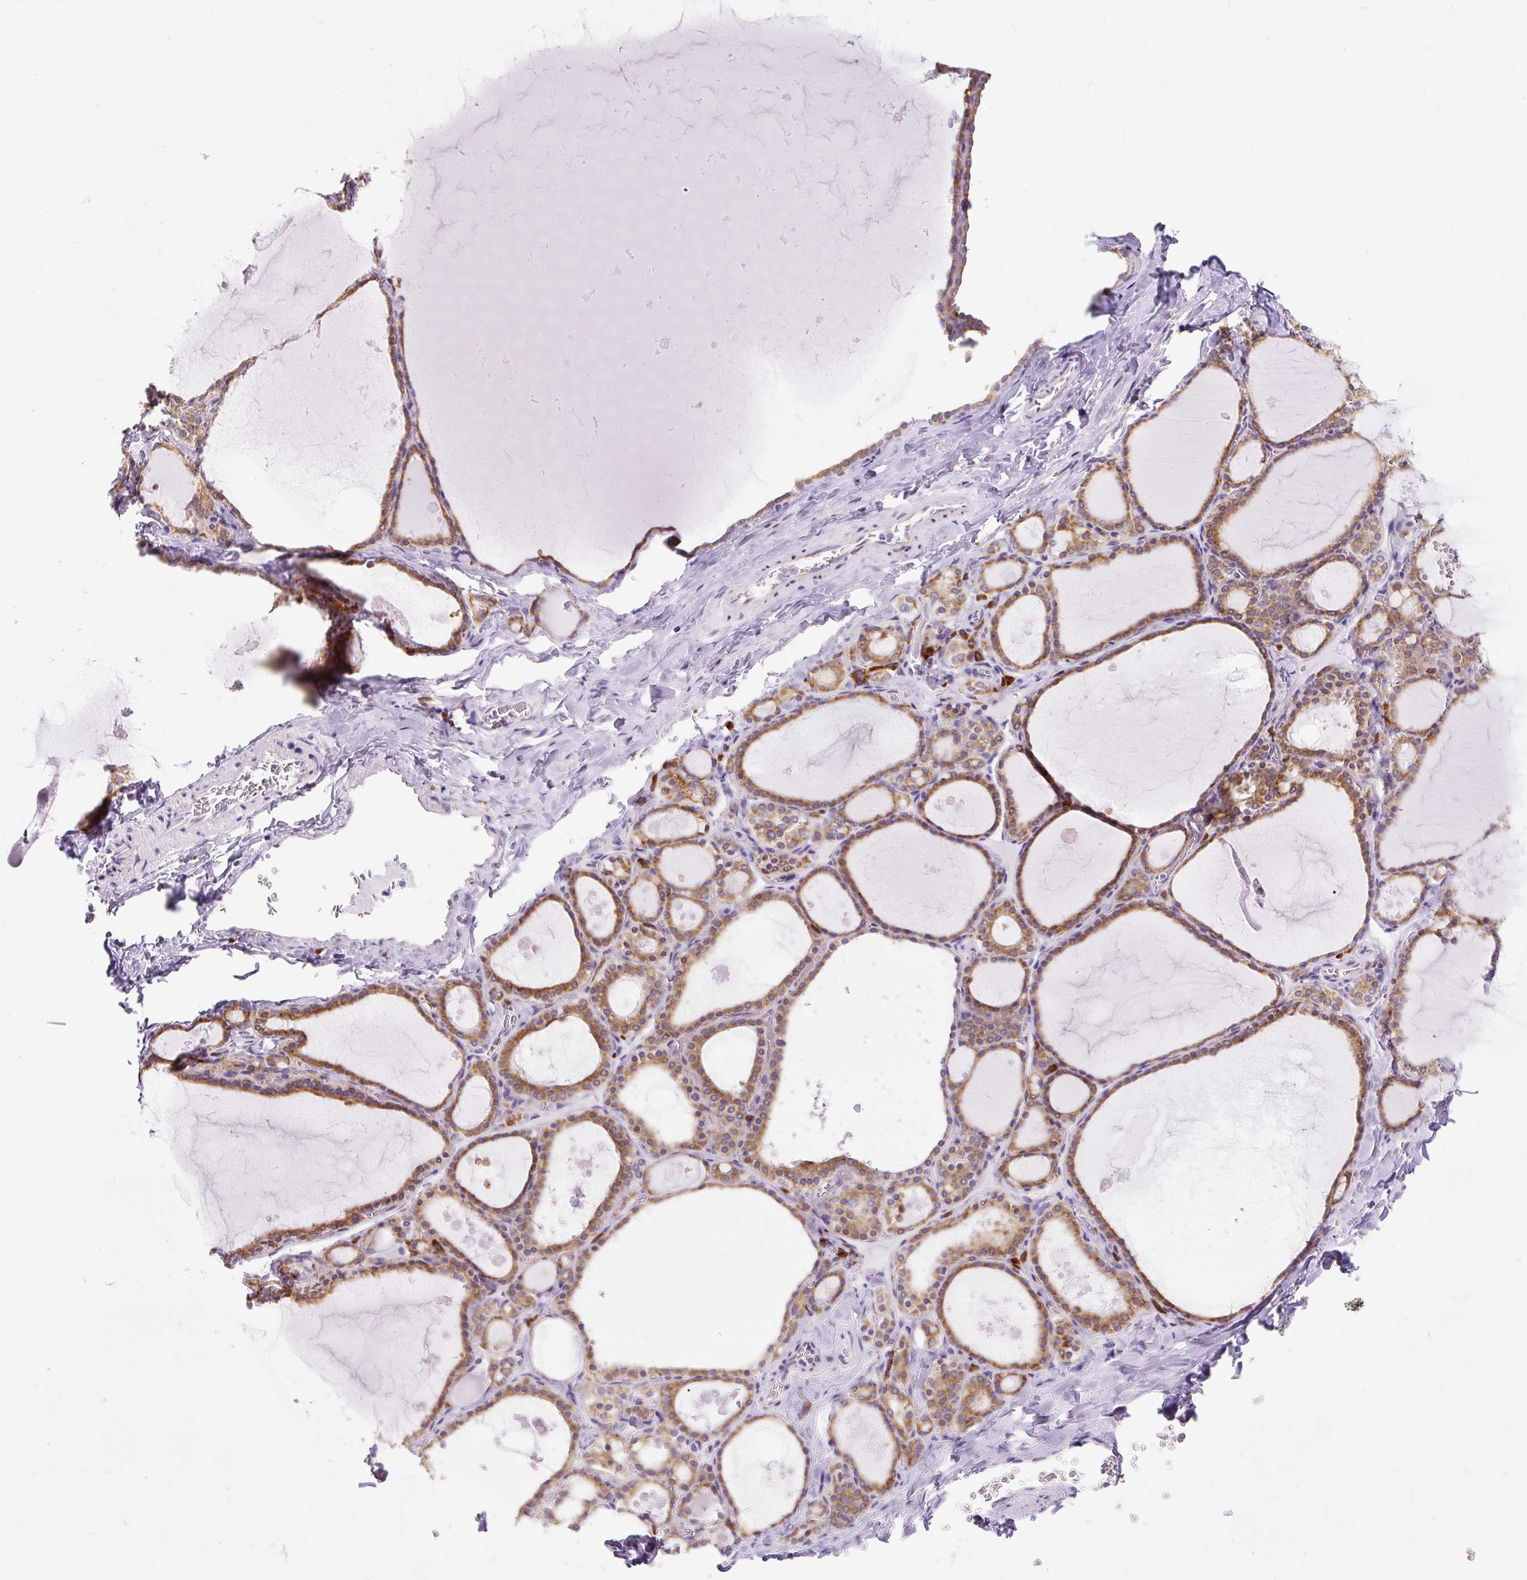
{"staining": {"intensity": "moderate", "quantity": ">75%", "location": "cytoplasmic/membranous"}, "tissue": "thyroid gland", "cell_type": "Glandular cells", "image_type": "normal", "snomed": [{"axis": "morphology", "description": "Normal tissue, NOS"}, {"axis": "topography", "description": "Thyroid gland"}], "caption": "Thyroid gland stained for a protein demonstrates moderate cytoplasmic/membranous positivity in glandular cells. Using DAB (3,3'-diaminobenzidine) (brown) and hematoxylin (blue) stains, captured at high magnification using brightfield microscopy.", "gene": "DDOST", "patient": {"sex": "male", "age": 56}}